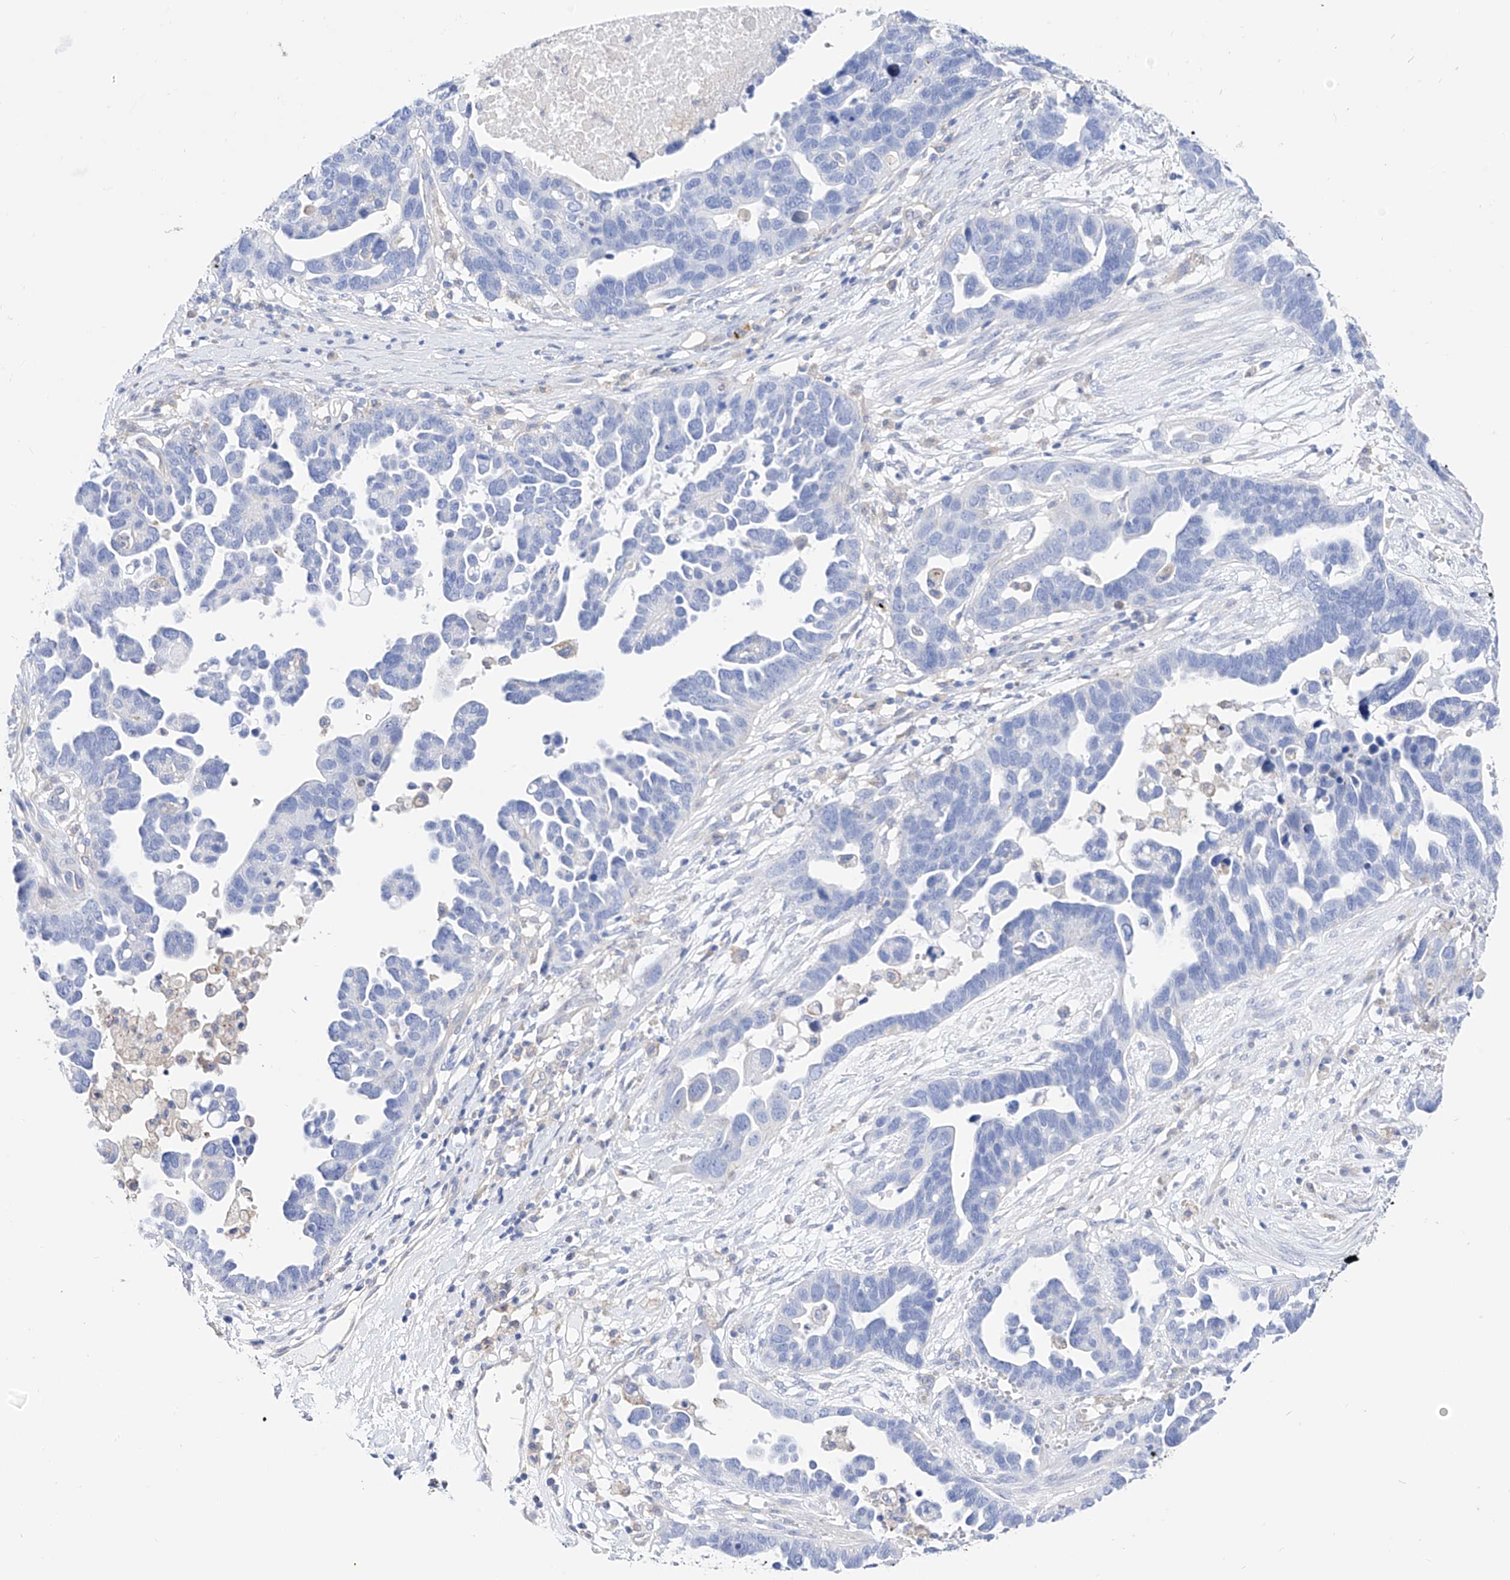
{"staining": {"intensity": "negative", "quantity": "none", "location": "none"}, "tissue": "ovarian cancer", "cell_type": "Tumor cells", "image_type": "cancer", "snomed": [{"axis": "morphology", "description": "Cystadenocarcinoma, serous, NOS"}, {"axis": "topography", "description": "Ovary"}], "caption": "A photomicrograph of human ovarian cancer is negative for staining in tumor cells.", "gene": "ZNF653", "patient": {"sex": "female", "age": 54}}